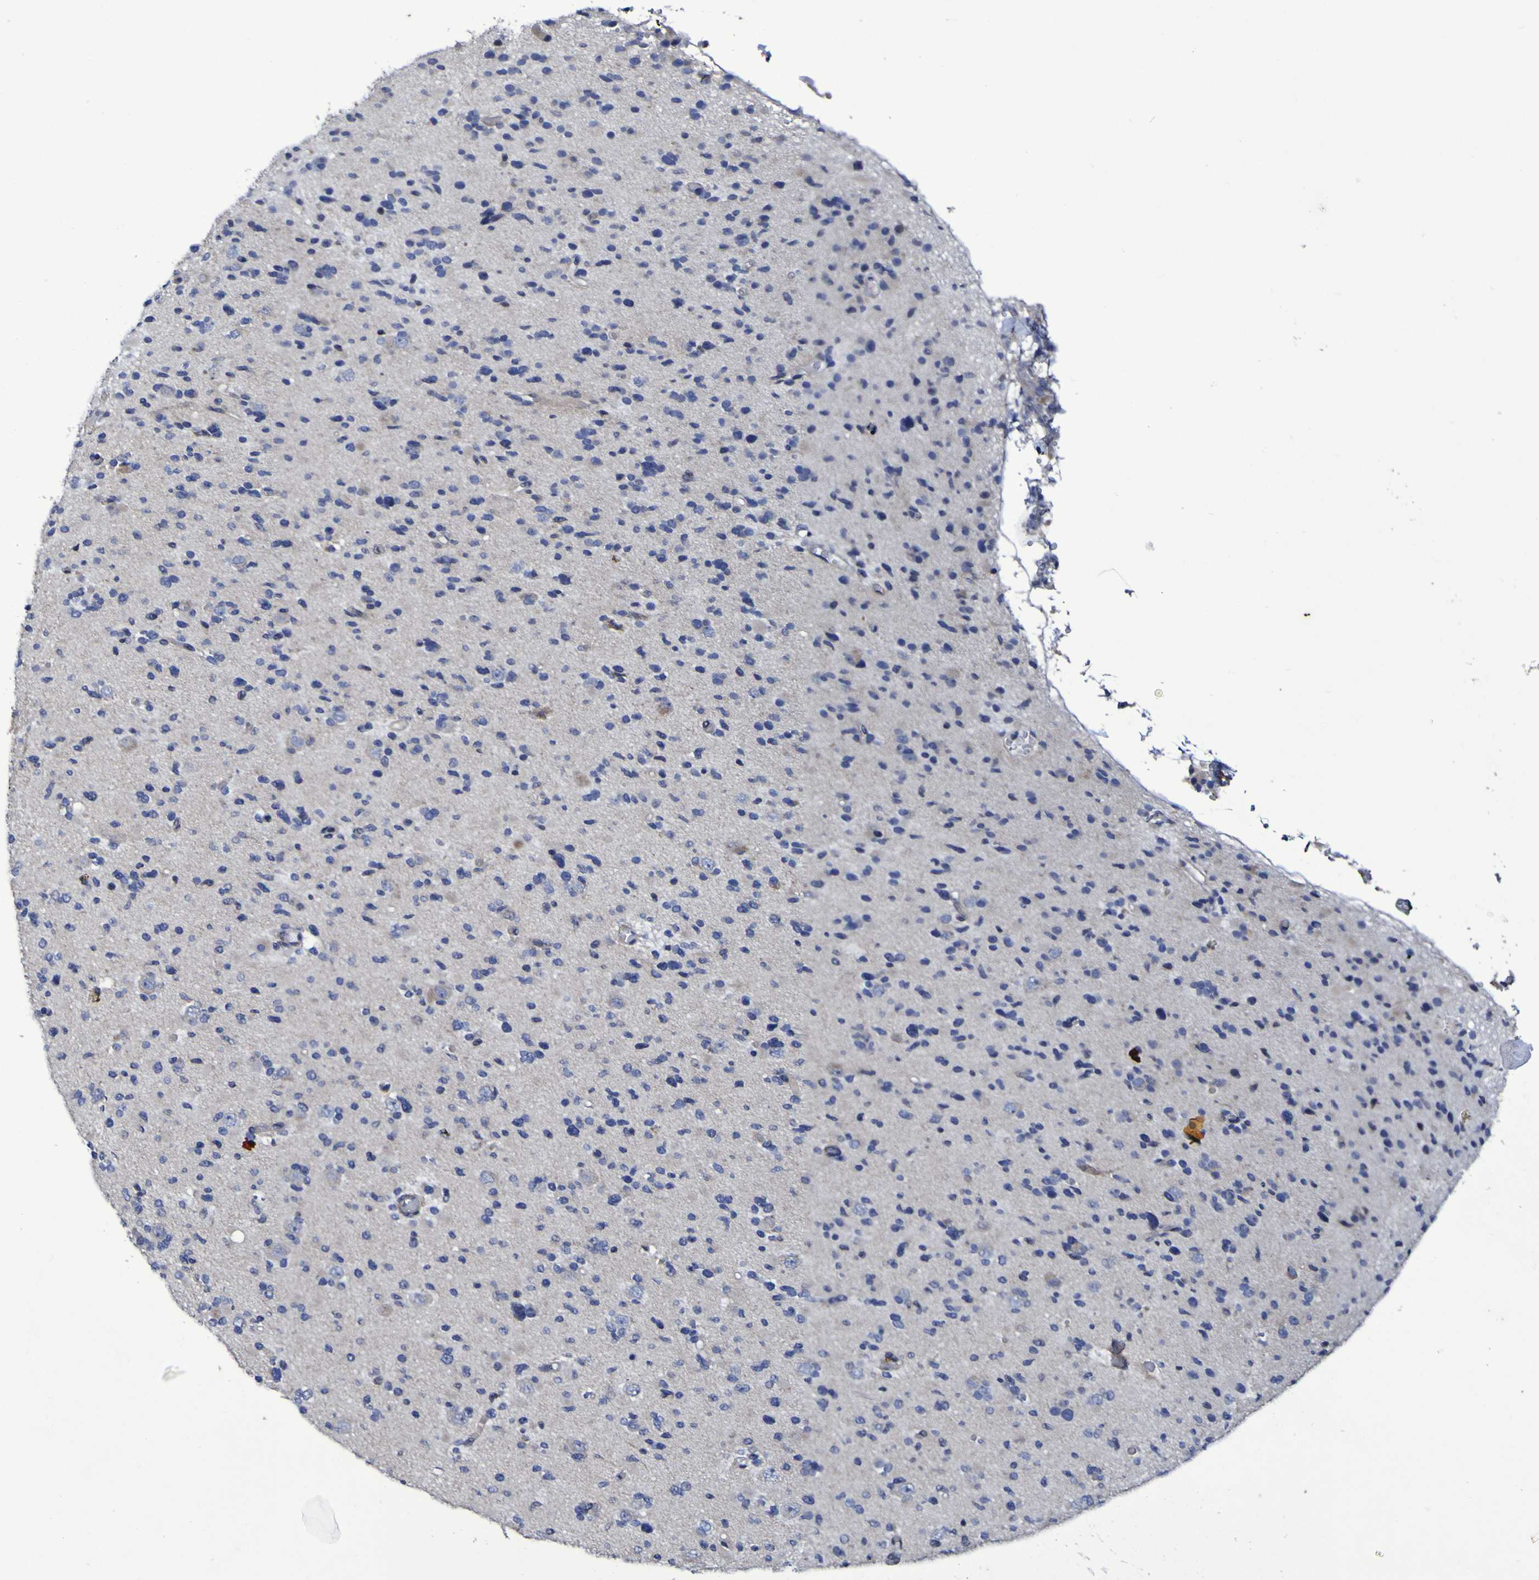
{"staining": {"intensity": "negative", "quantity": "none", "location": "none"}, "tissue": "glioma", "cell_type": "Tumor cells", "image_type": "cancer", "snomed": [{"axis": "morphology", "description": "Glioma, malignant, Low grade"}, {"axis": "topography", "description": "Brain"}], "caption": "Photomicrograph shows no significant protein positivity in tumor cells of malignant glioma (low-grade).", "gene": "P3H1", "patient": {"sex": "female", "age": 22}}